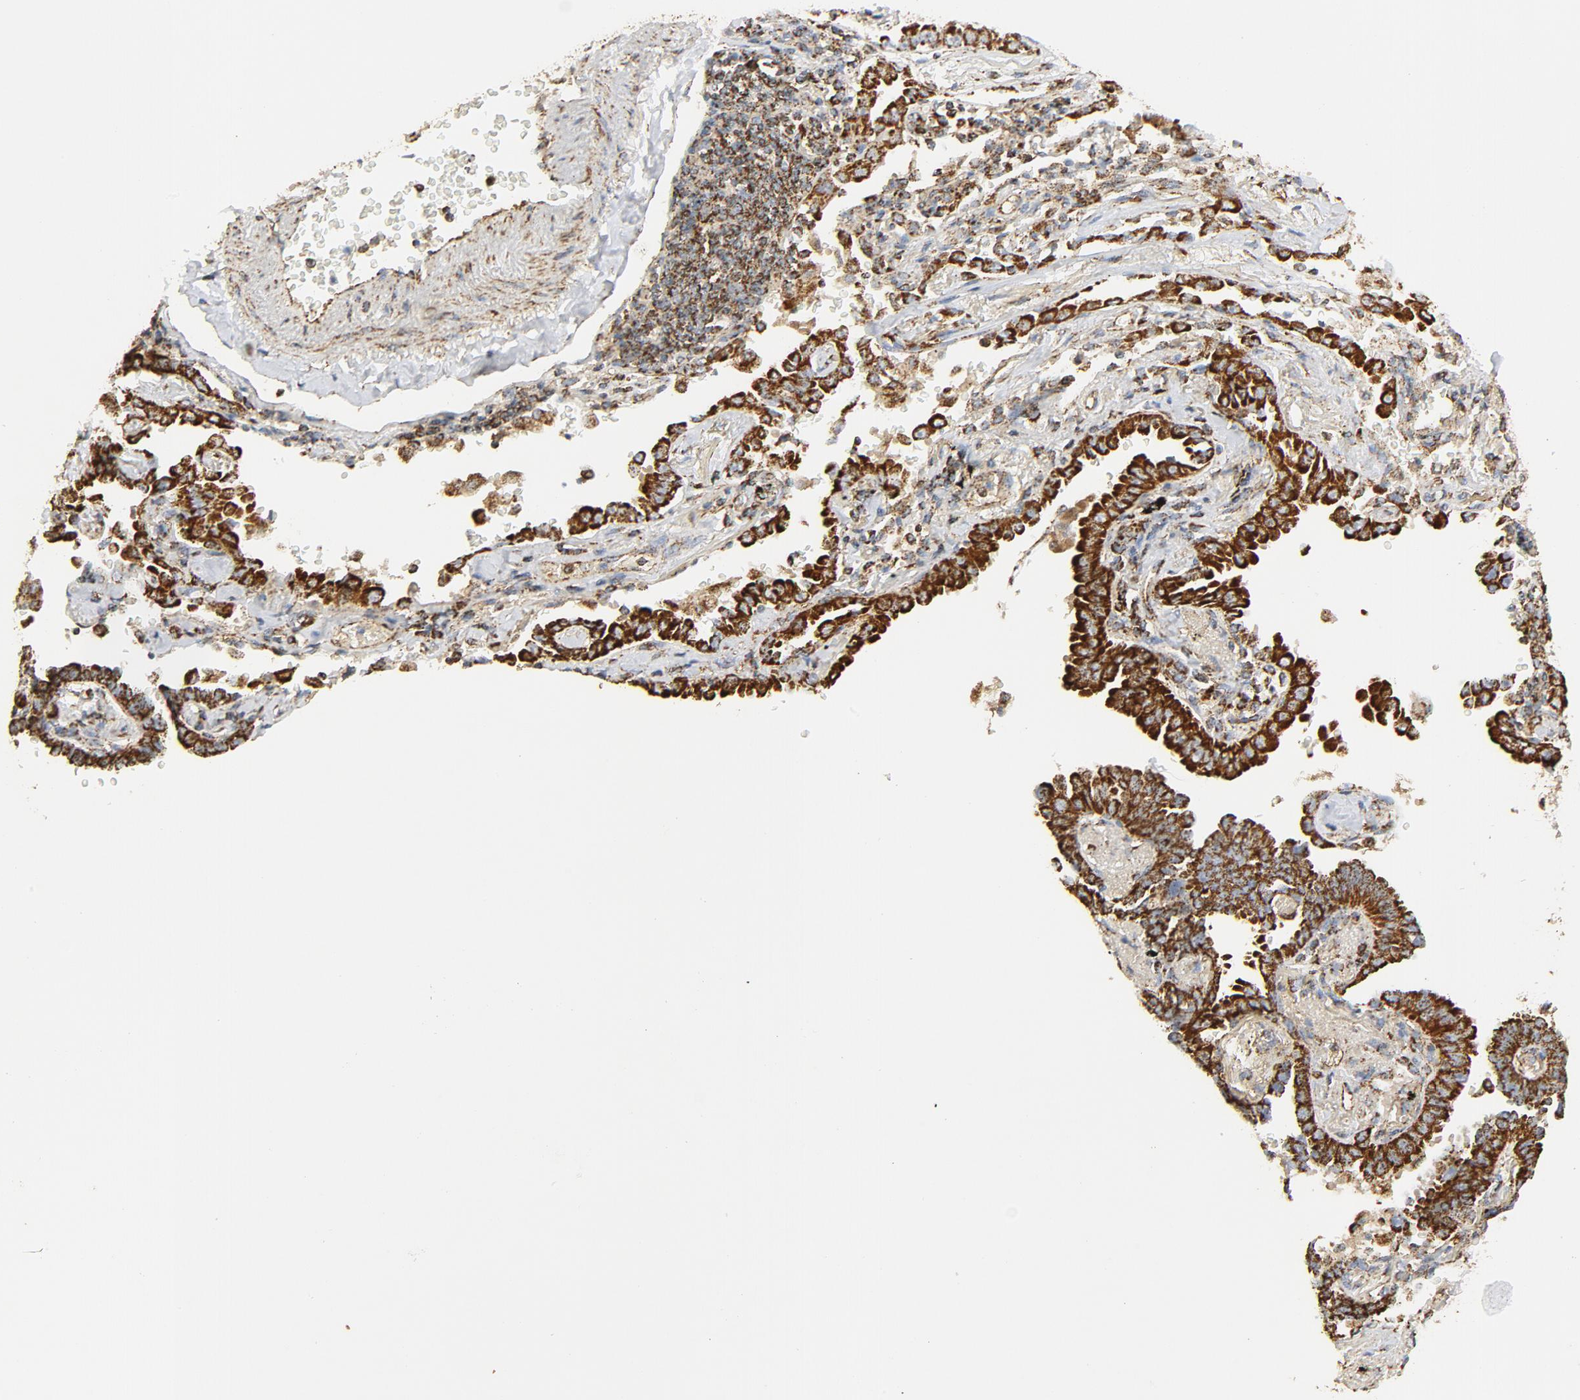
{"staining": {"intensity": "strong", "quantity": ">75%", "location": "cytoplasmic/membranous"}, "tissue": "lung cancer", "cell_type": "Tumor cells", "image_type": "cancer", "snomed": [{"axis": "morphology", "description": "Adenocarcinoma, NOS"}, {"axis": "topography", "description": "Lung"}], "caption": "High-power microscopy captured an IHC histopathology image of lung adenocarcinoma, revealing strong cytoplasmic/membranous expression in approximately >75% of tumor cells.", "gene": "PCNX4", "patient": {"sex": "female", "age": 64}}